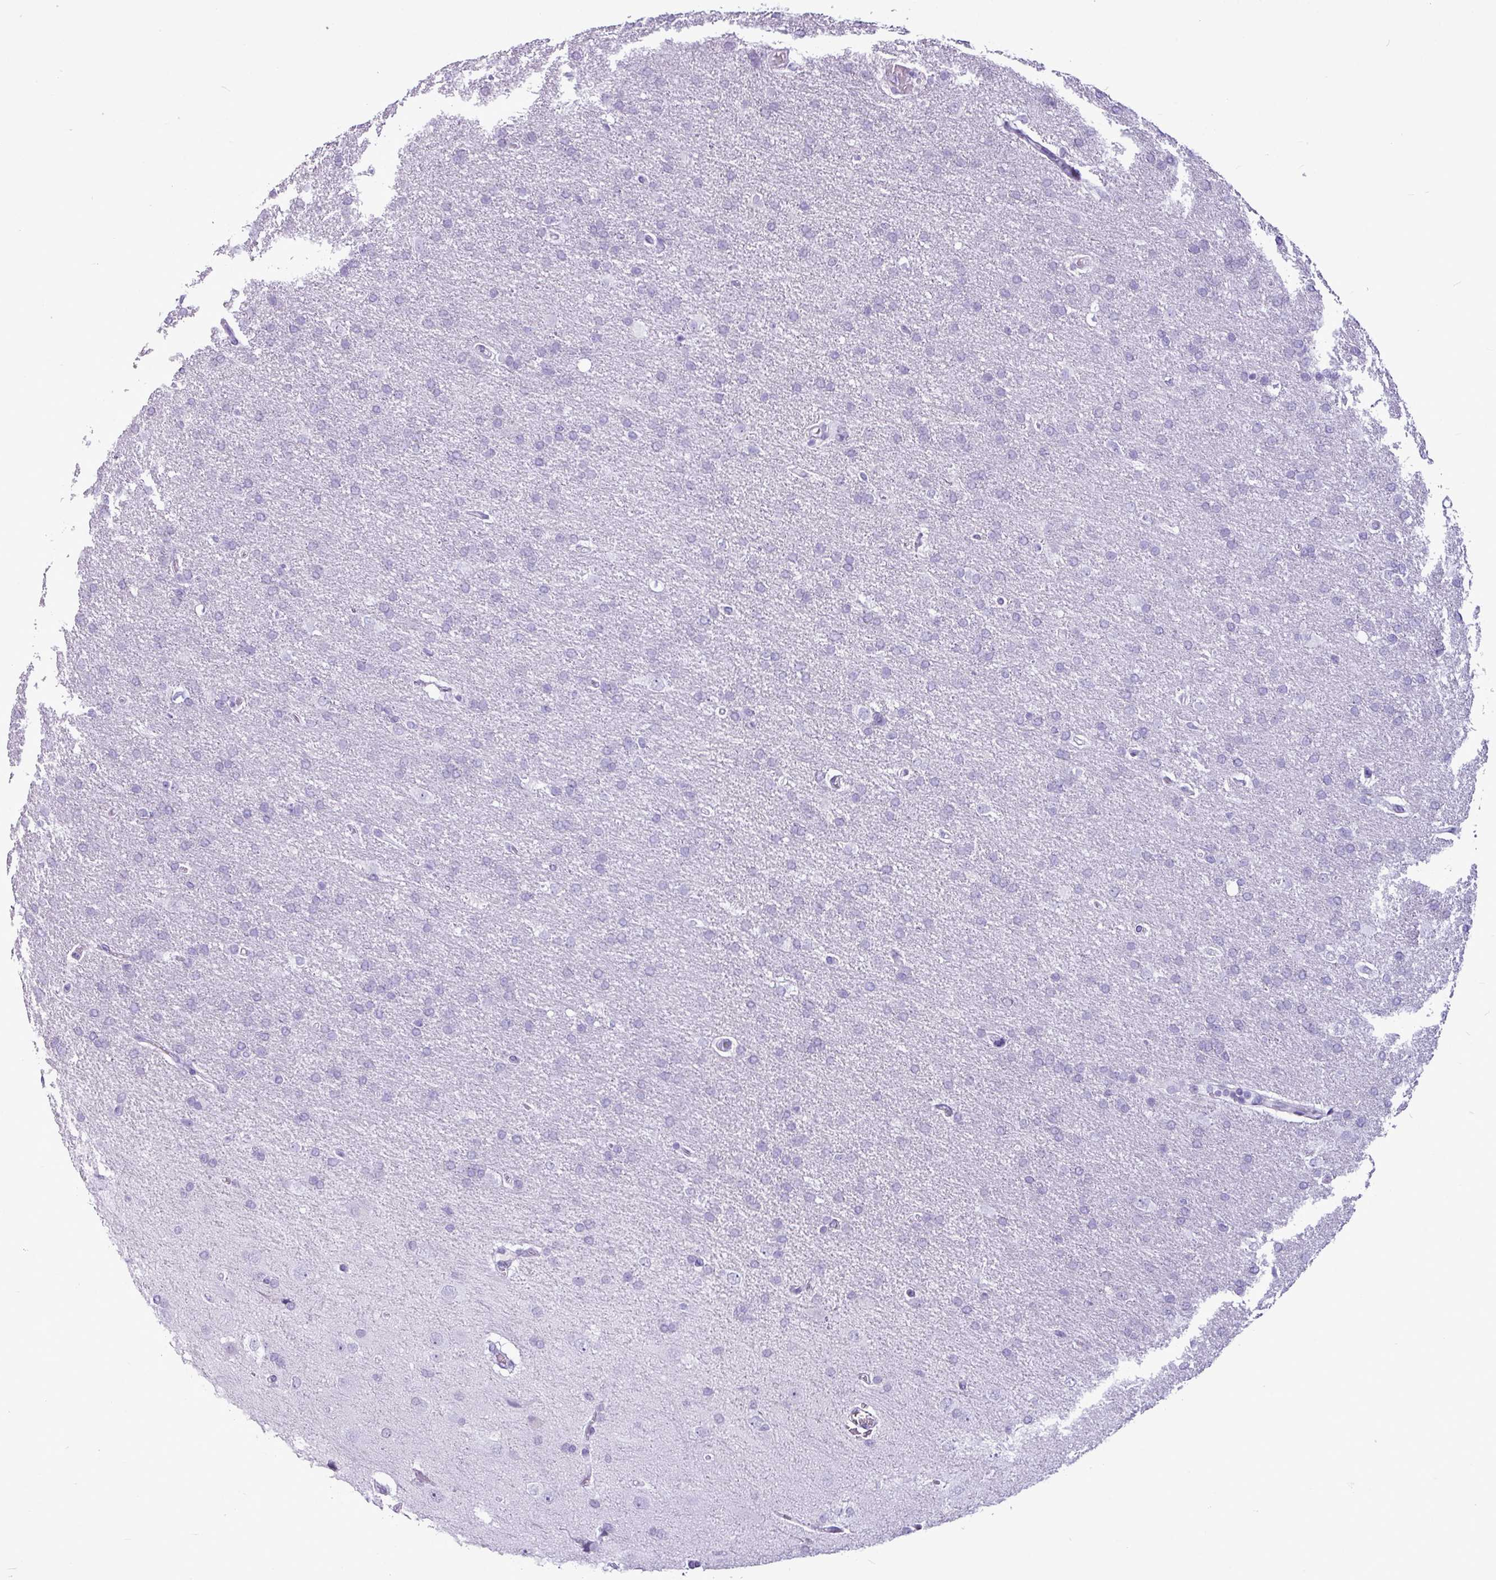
{"staining": {"intensity": "negative", "quantity": "none", "location": "none"}, "tissue": "glioma", "cell_type": "Tumor cells", "image_type": "cancer", "snomed": [{"axis": "morphology", "description": "Glioma, malignant, High grade"}, {"axis": "topography", "description": "Brain"}], "caption": "This histopathology image is of glioma stained with immunohistochemistry to label a protein in brown with the nuclei are counter-stained blue. There is no staining in tumor cells.", "gene": "AMY1B", "patient": {"sex": "male", "age": 72}}